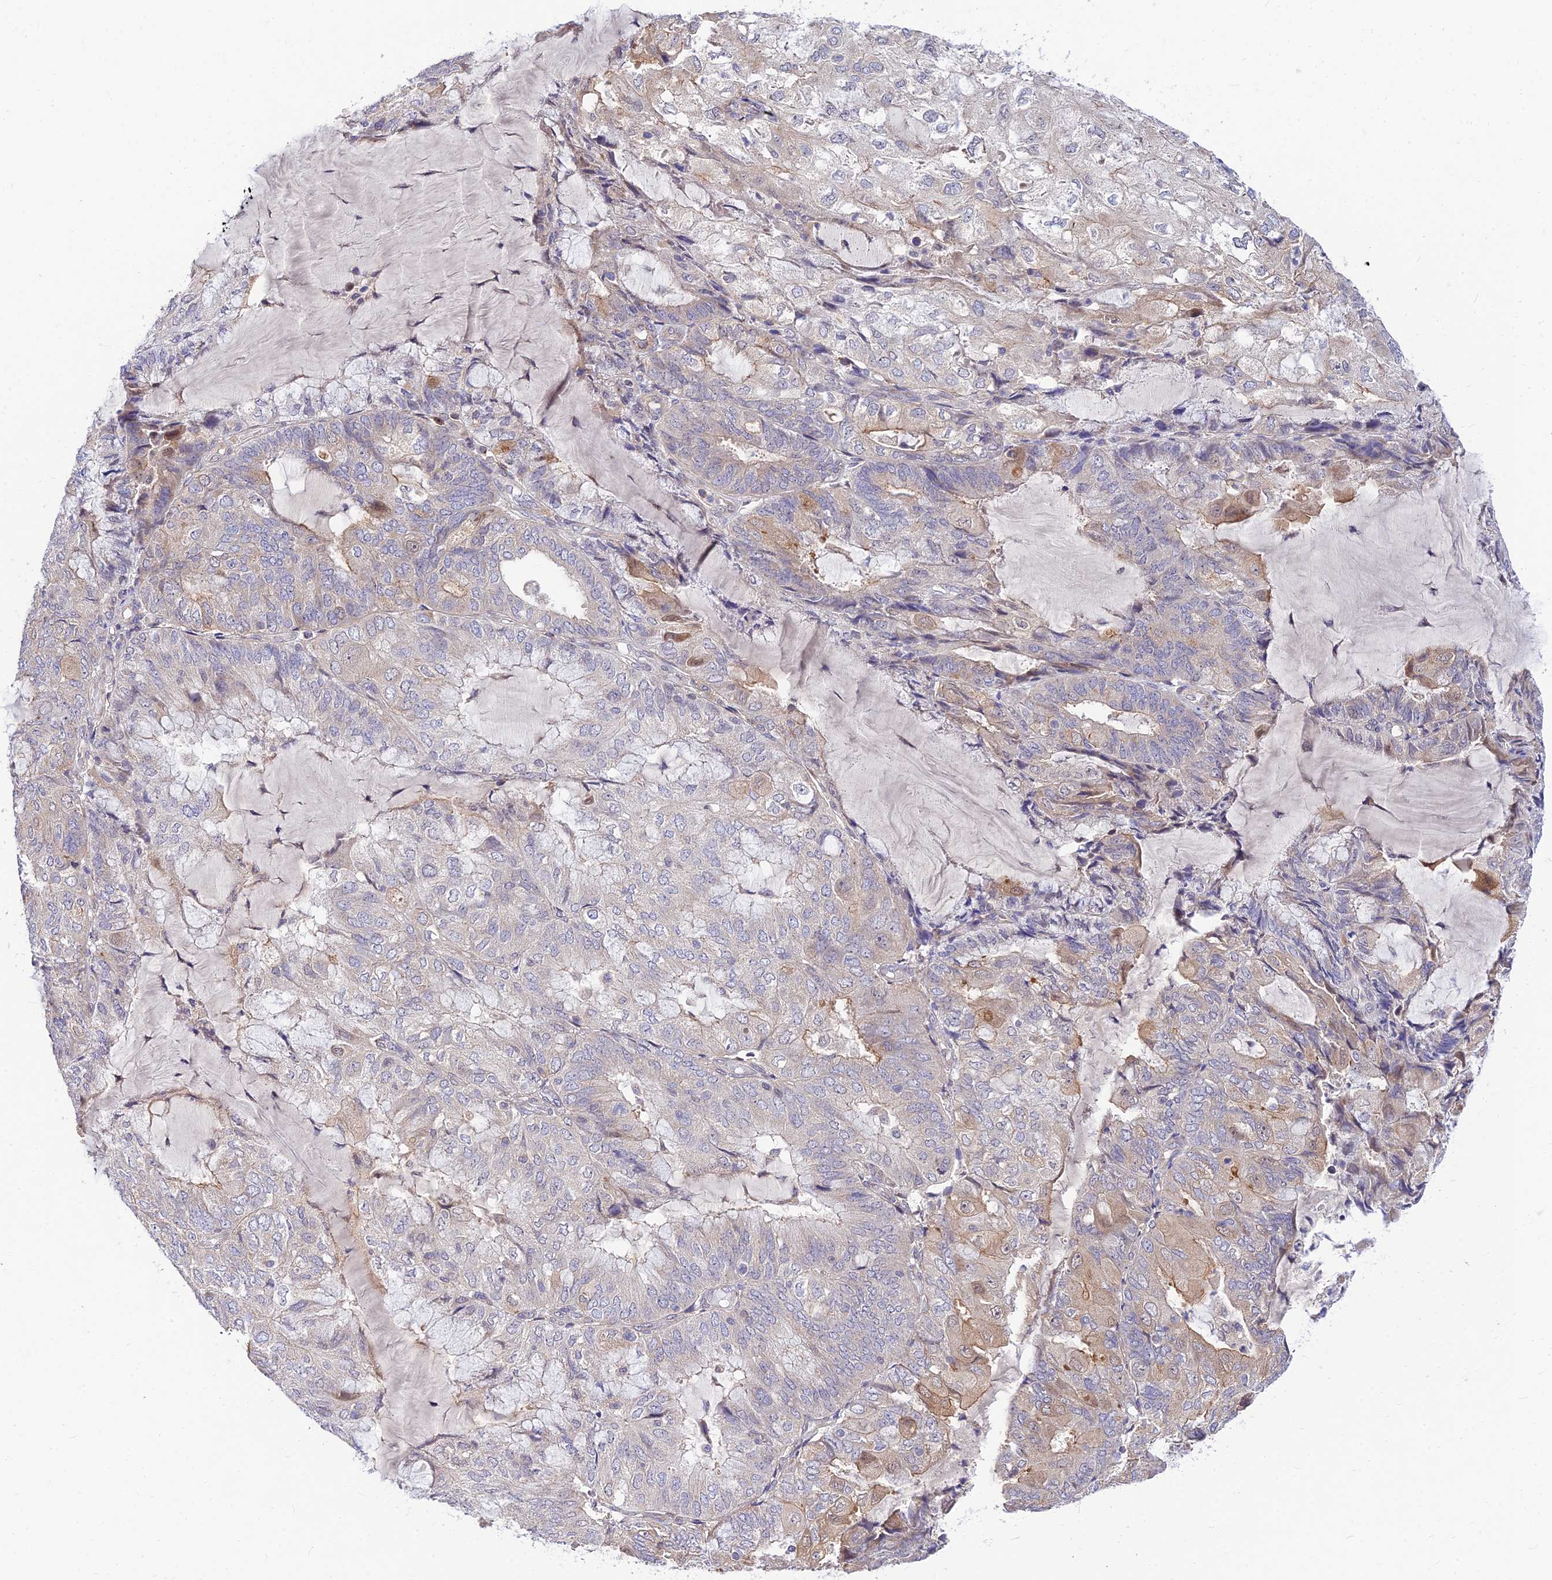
{"staining": {"intensity": "moderate", "quantity": "<25%", "location": "cytoplasmic/membranous"}, "tissue": "endometrial cancer", "cell_type": "Tumor cells", "image_type": "cancer", "snomed": [{"axis": "morphology", "description": "Adenocarcinoma, NOS"}, {"axis": "topography", "description": "Endometrium"}], "caption": "This is an image of immunohistochemistry staining of endometrial adenocarcinoma, which shows moderate staining in the cytoplasmic/membranous of tumor cells.", "gene": "C6orf132", "patient": {"sex": "female", "age": 81}}